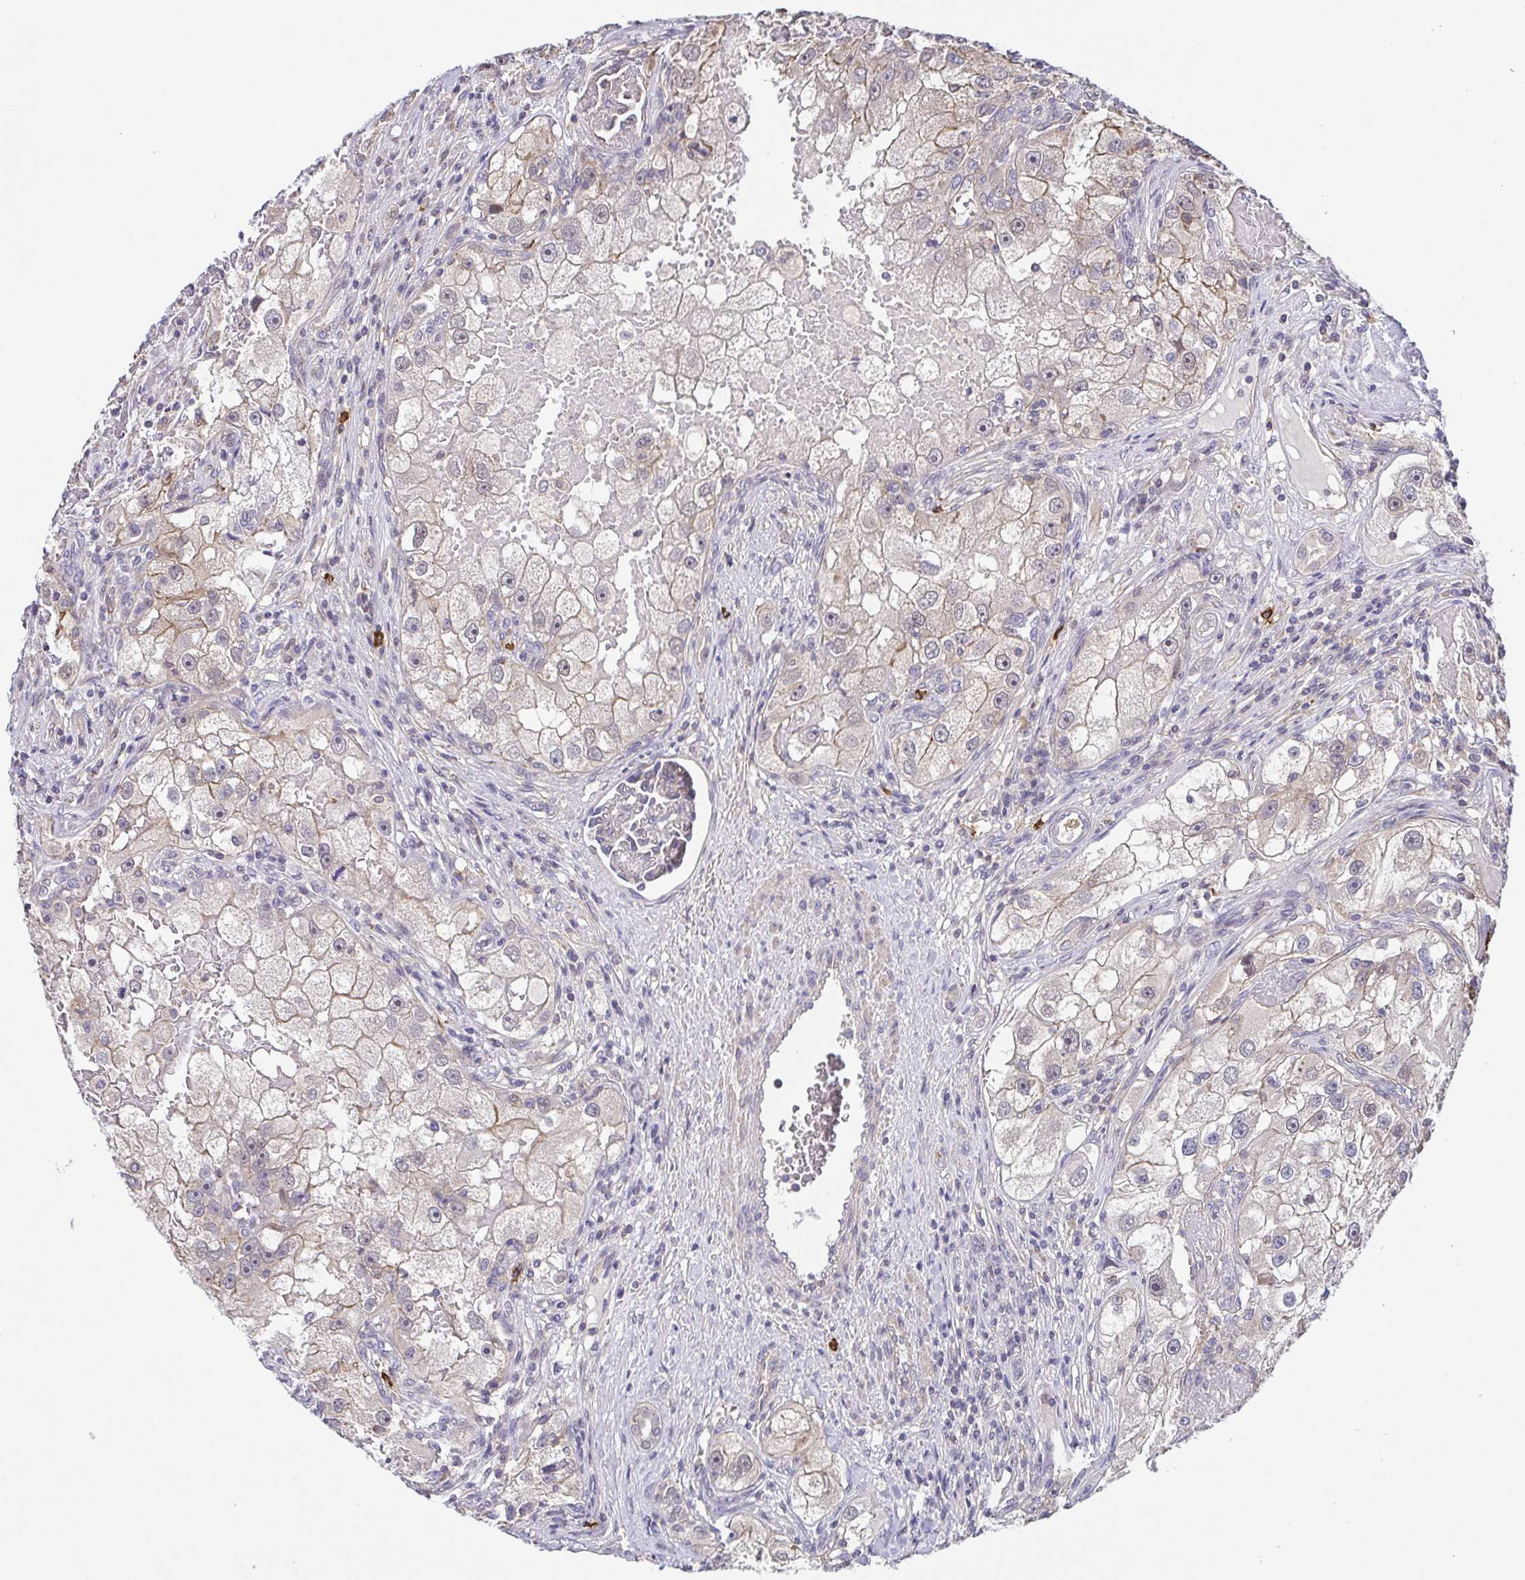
{"staining": {"intensity": "negative", "quantity": "none", "location": "none"}, "tissue": "renal cancer", "cell_type": "Tumor cells", "image_type": "cancer", "snomed": [{"axis": "morphology", "description": "Adenocarcinoma, NOS"}, {"axis": "topography", "description": "Kidney"}], "caption": "A histopathology image of human renal cancer (adenocarcinoma) is negative for staining in tumor cells. (DAB immunohistochemistry (IHC) with hematoxylin counter stain).", "gene": "PREPL", "patient": {"sex": "male", "age": 63}}